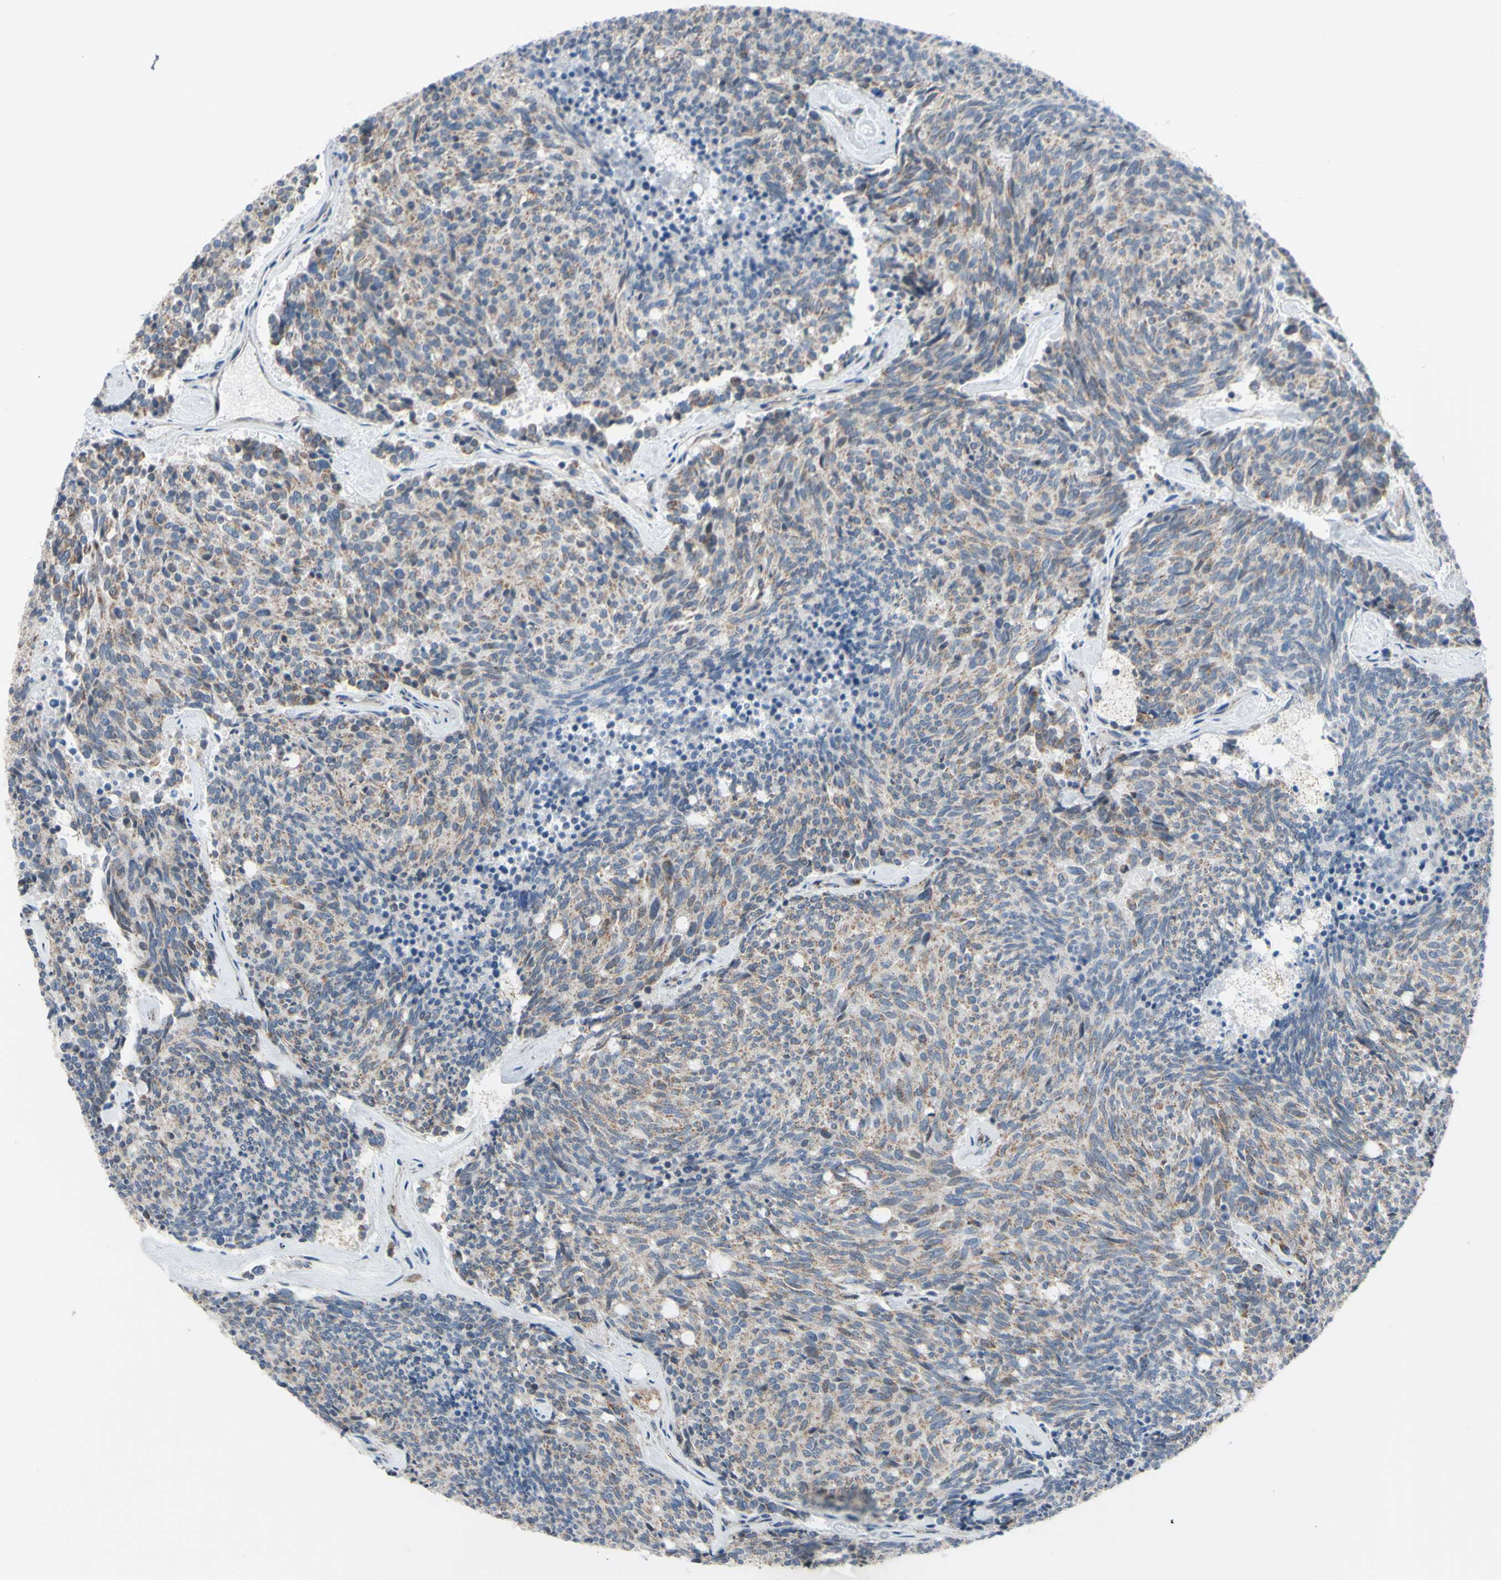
{"staining": {"intensity": "weak", "quantity": "25%-75%", "location": "cytoplasmic/membranous"}, "tissue": "carcinoid", "cell_type": "Tumor cells", "image_type": "cancer", "snomed": [{"axis": "morphology", "description": "Carcinoid, malignant, NOS"}, {"axis": "topography", "description": "Pancreas"}], "caption": "Weak cytoplasmic/membranous protein staining is seen in approximately 25%-75% of tumor cells in carcinoid.", "gene": "GLT8D1", "patient": {"sex": "female", "age": 54}}